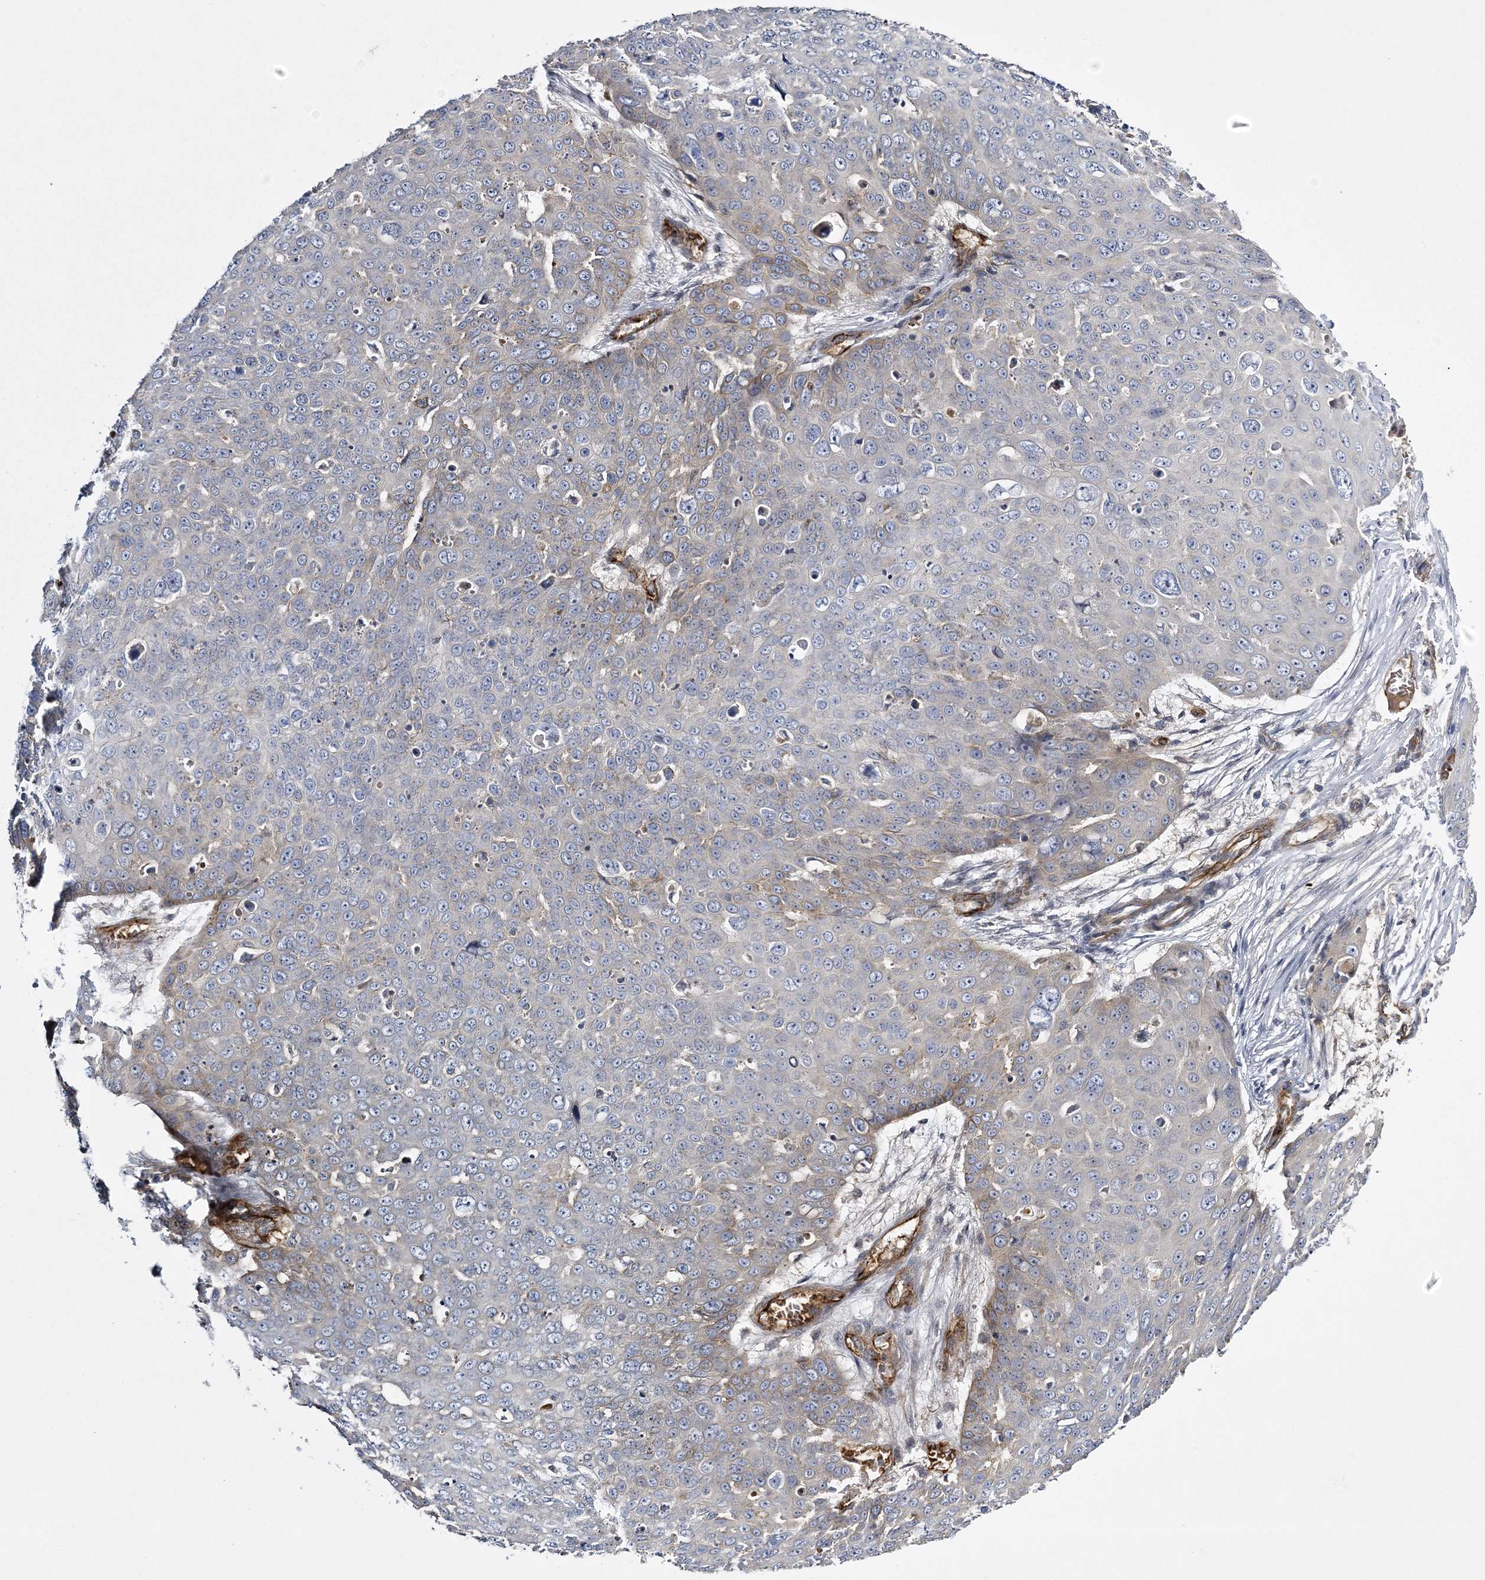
{"staining": {"intensity": "weak", "quantity": "<25%", "location": "cytoplasmic/membranous"}, "tissue": "skin cancer", "cell_type": "Tumor cells", "image_type": "cancer", "snomed": [{"axis": "morphology", "description": "Squamous cell carcinoma, NOS"}, {"axis": "topography", "description": "Skin"}], "caption": "Protein analysis of squamous cell carcinoma (skin) shows no significant positivity in tumor cells.", "gene": "CALN1", "patient": {"sex": "male", "age": 71}}